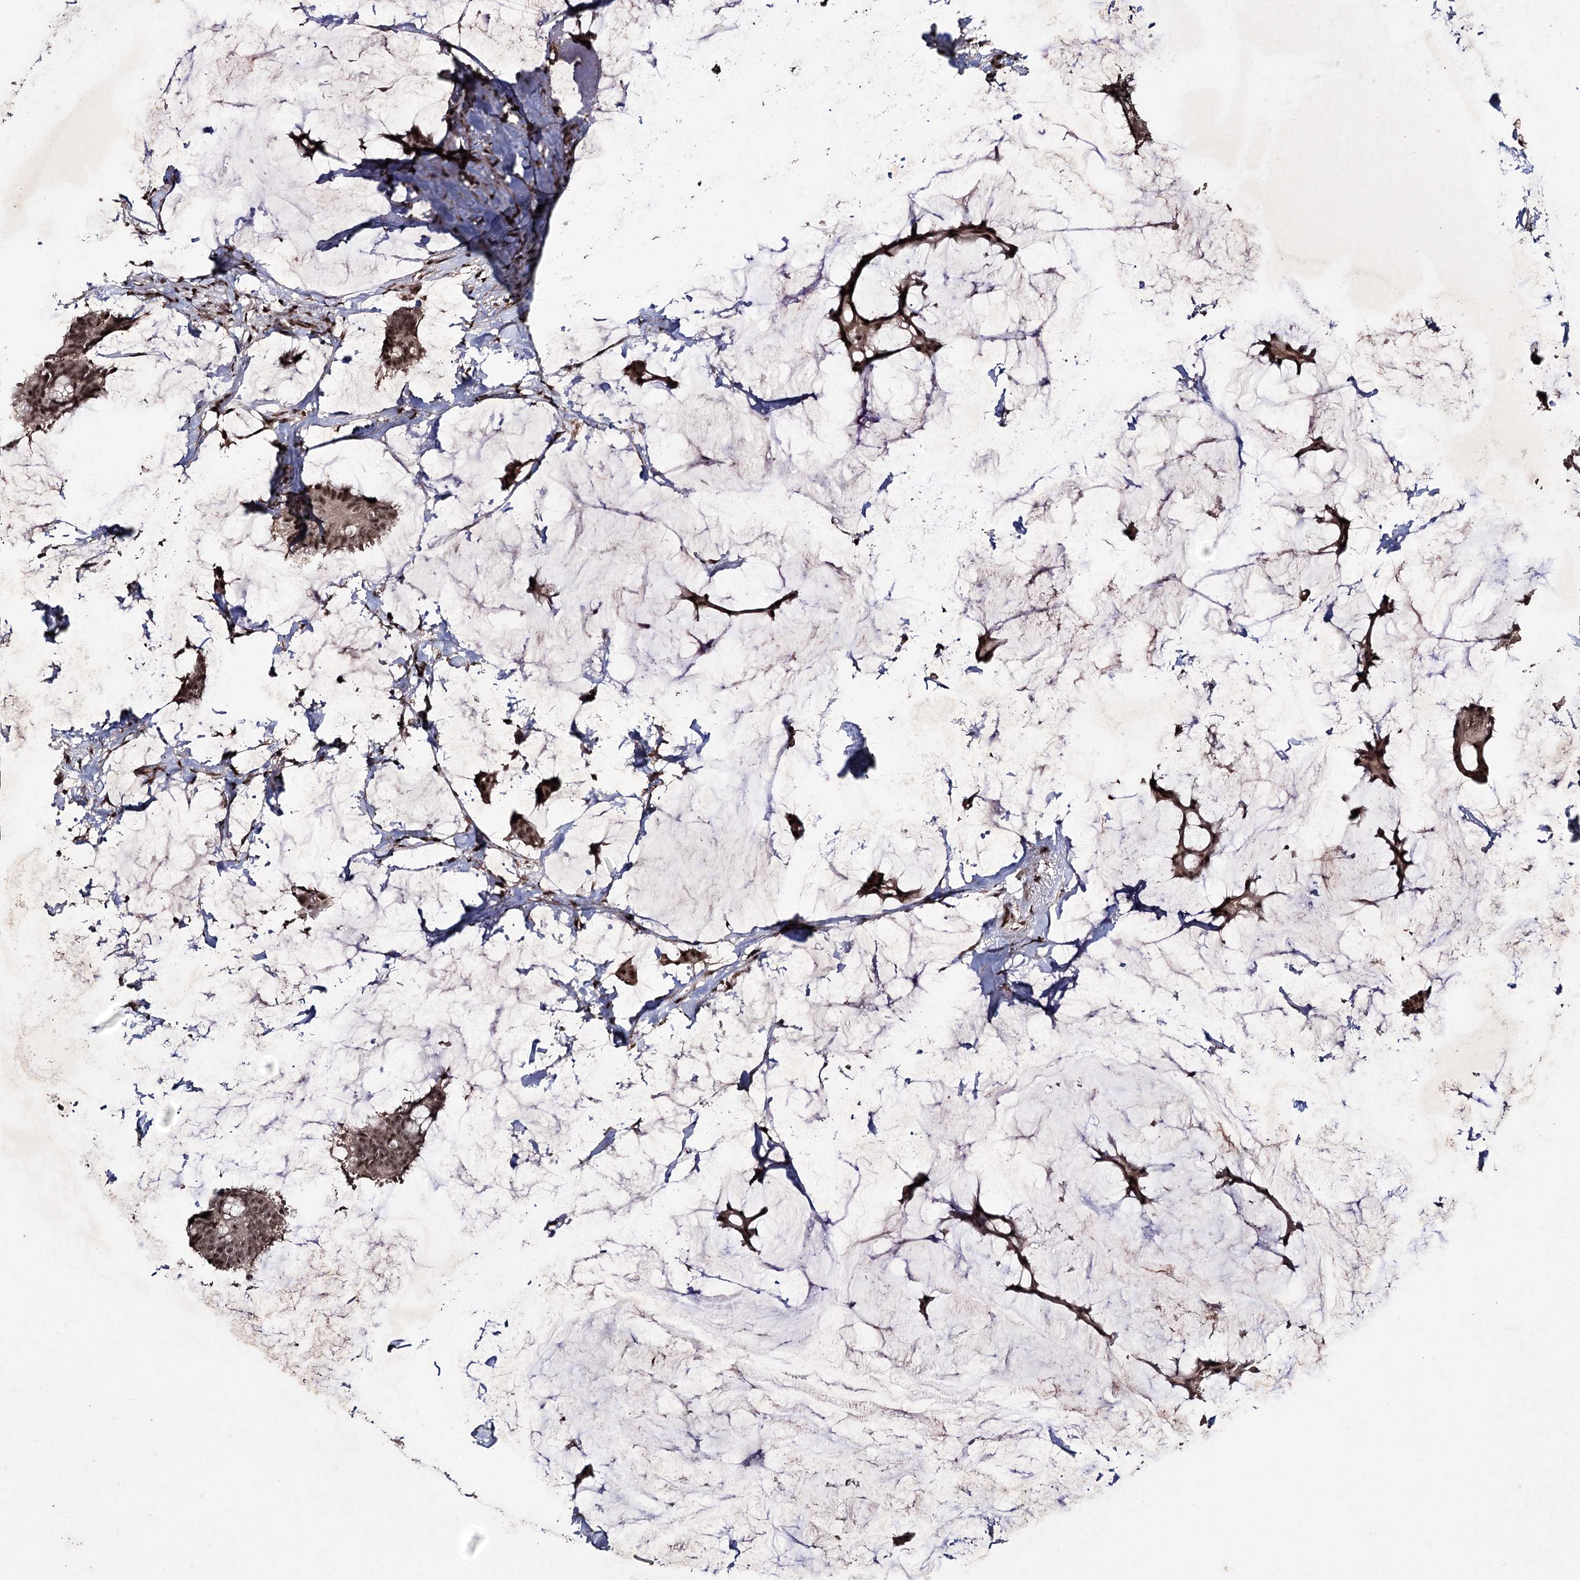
{"staining": {"intensity": "moderate", "quantity": ">75%", "location": "nuclear"}, "tissue": "breast cancer", "cell_type": "Tumor cells", "image_type": "cancer", "snomed": [{"axis": "morphology", "description": "Duct carcinoma"}, {"axis": "topography", "description": "Breast"}], "caption": "The immunohistochemical stain labels moderate nuclear staining in tumor cells of breast invasive ductal carcinoma tissue. Immunohistochemistry (ihc) stains the protein in brown and the nuclei are stained blue.", "gene": "PRPF40A", "patient": {"sex": "female", "age": 93}}